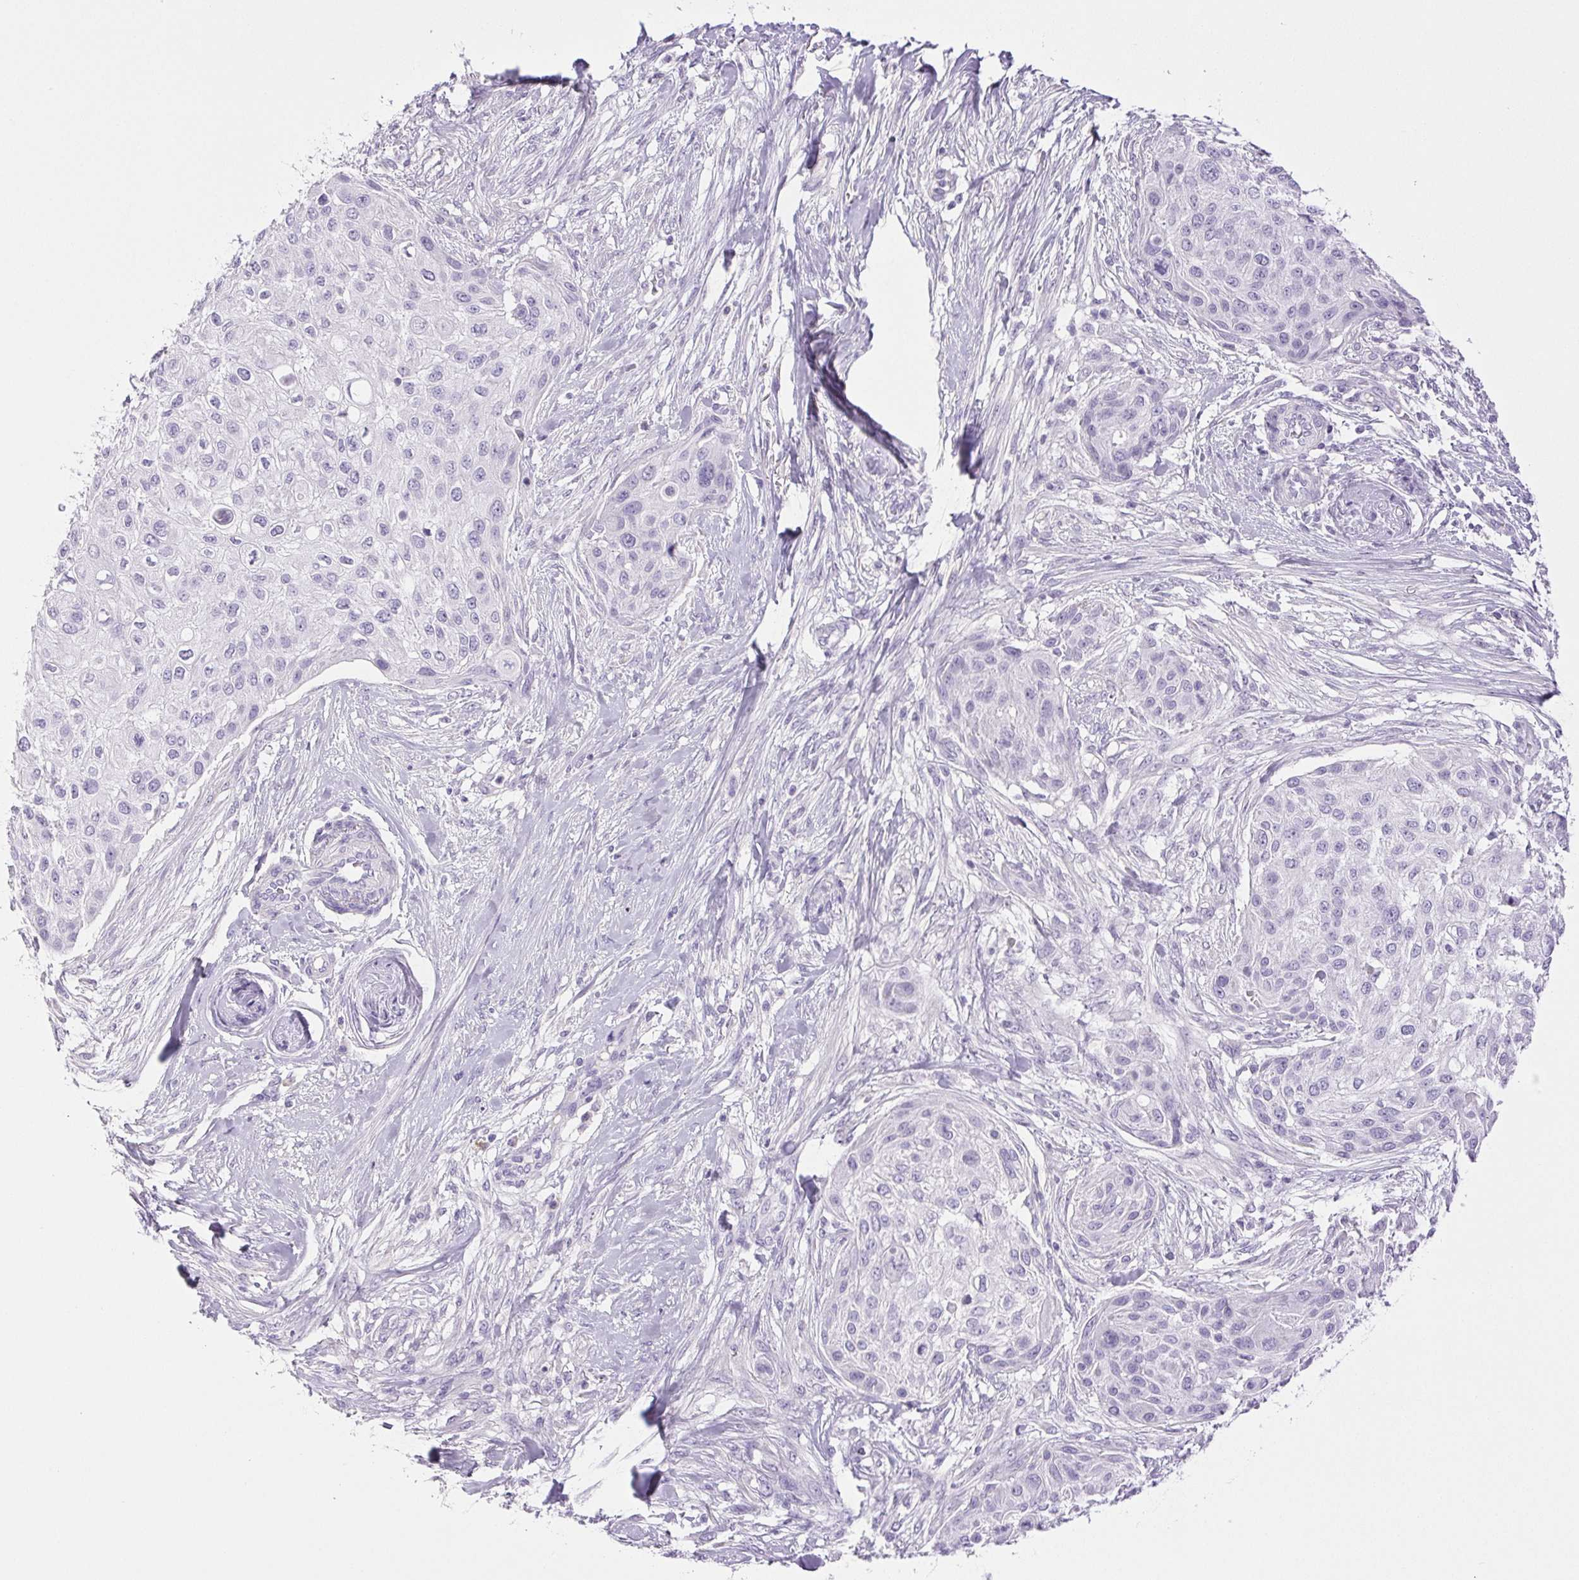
{"staining": {"intensity": "negative", "quantity": "none", "location": "none"}, "tissue": "skin cancer", "cell_type": "Tumor cells", "image_type": "cancer", "snomed": [{"axis": "morphology", "description": "Squamous cell carcinoma, NOS"}, {"axis": "topography", "description": "Skin"}], "caption": "This histopathology image is of skin squamous cell carcinoma stained with IHC to label a protein in brown with the nuclei are counter-stained blue. There is no expression in tumor cells.", "gene": "PAPPA2", "patient": {"sex": "female", "age": 87}}